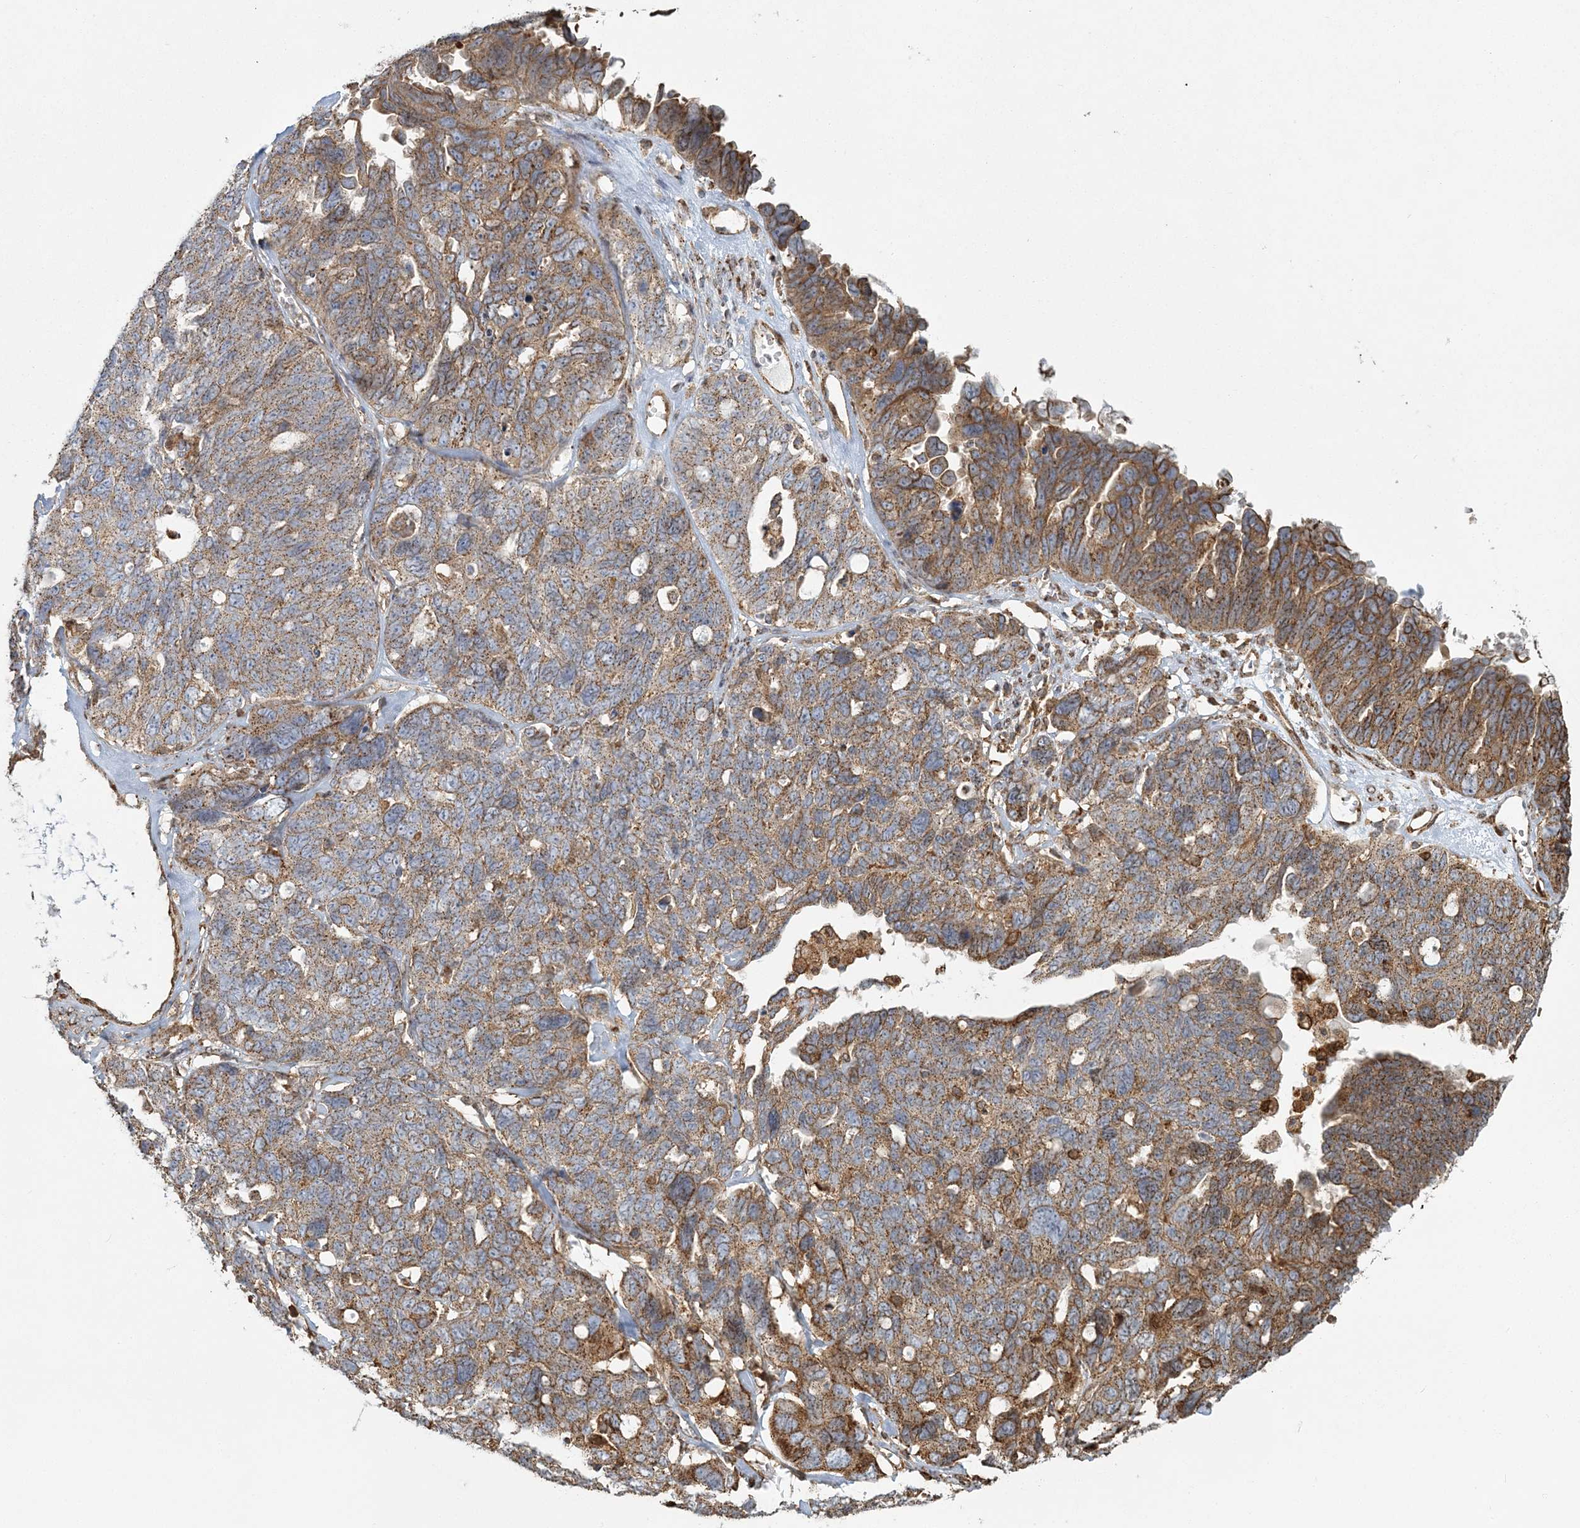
{"staining": {"intensity": "moderate", "quantity": ">75%", "location": "cytoplasmic/membranous"}, "tissue": "ovarian cancer", "cell_type": "Tumor cells", "image_type": "cancer", "snomed": [{"axis": "morphology", "description": "Cystadenocarcinoma, serous, NOS"}, {"axis": "topography", "description": "Ovary"}], "caption": "This is a photomicrograph of immunohistochemistry staining of ovarian cancer (serous cystadenocarcinoma), which shows moderate staining in the cytoplasmic/membranous of tumor cells.", "gene": "TRAF3IP2", "patient": {"sex": "female", "age": 79}}